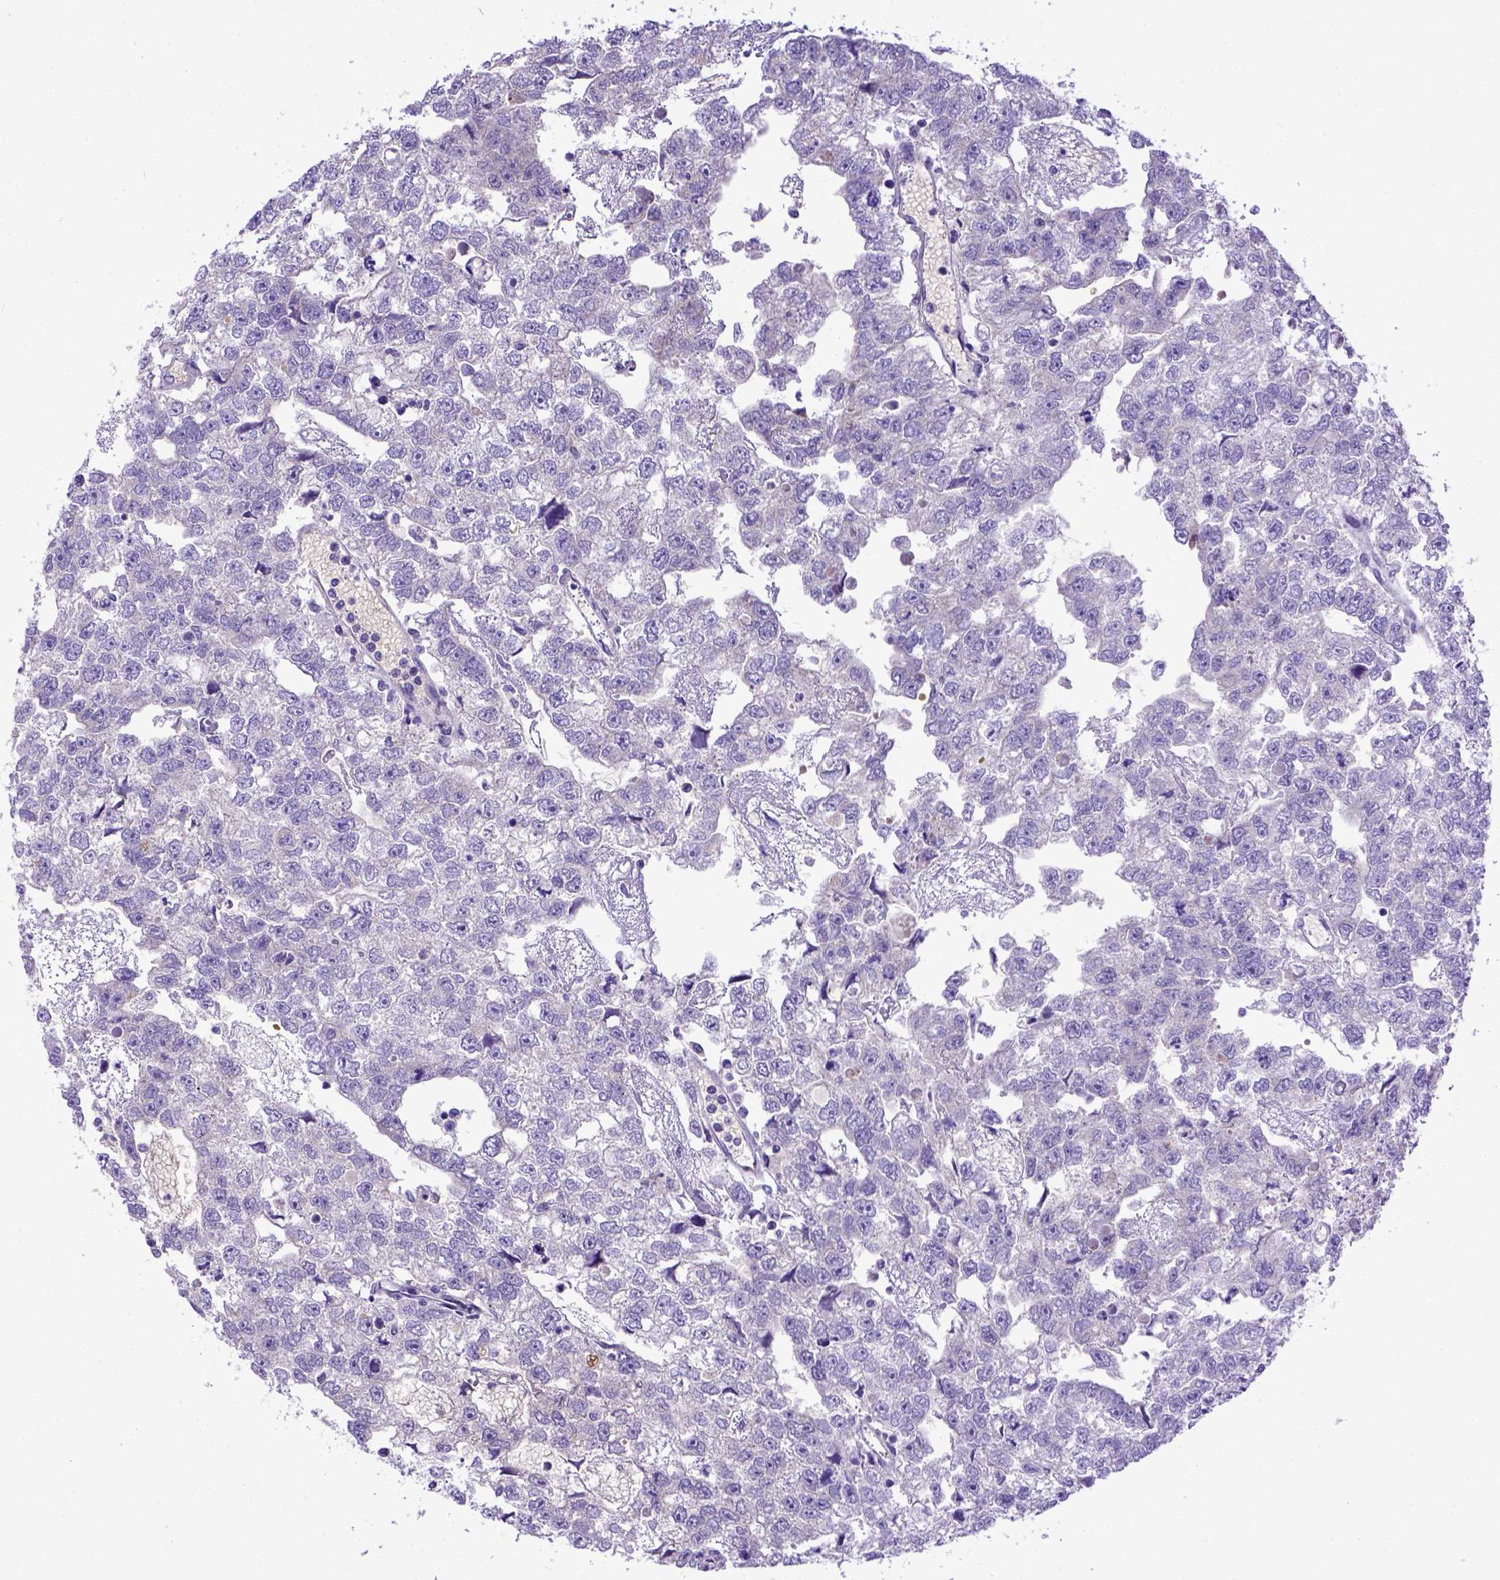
{"staining": {"intensity": "negative", "quantity": "none", "location": "none"}, "tissue": "testis cancer", "cell_type": "Tumor cells", "image_type": "cancer", "snomed": [{"axis": "morphology", "description": "Carcinoma, Embryonal, NOS"}, {"axis": "morphology", "description": "Teratoma, malignant, NOS"}, {"axis": "topography", "description": "Testis"}], "caption": "Immunohistochemistry histopathology image of neoplastic tissue: human testis embryonal carcinoma stained with DAB demonstrates no significant protein positivity in tumor cells.", "gene": "ADAM12", "patient": {"sex": "male", "age": 44}}